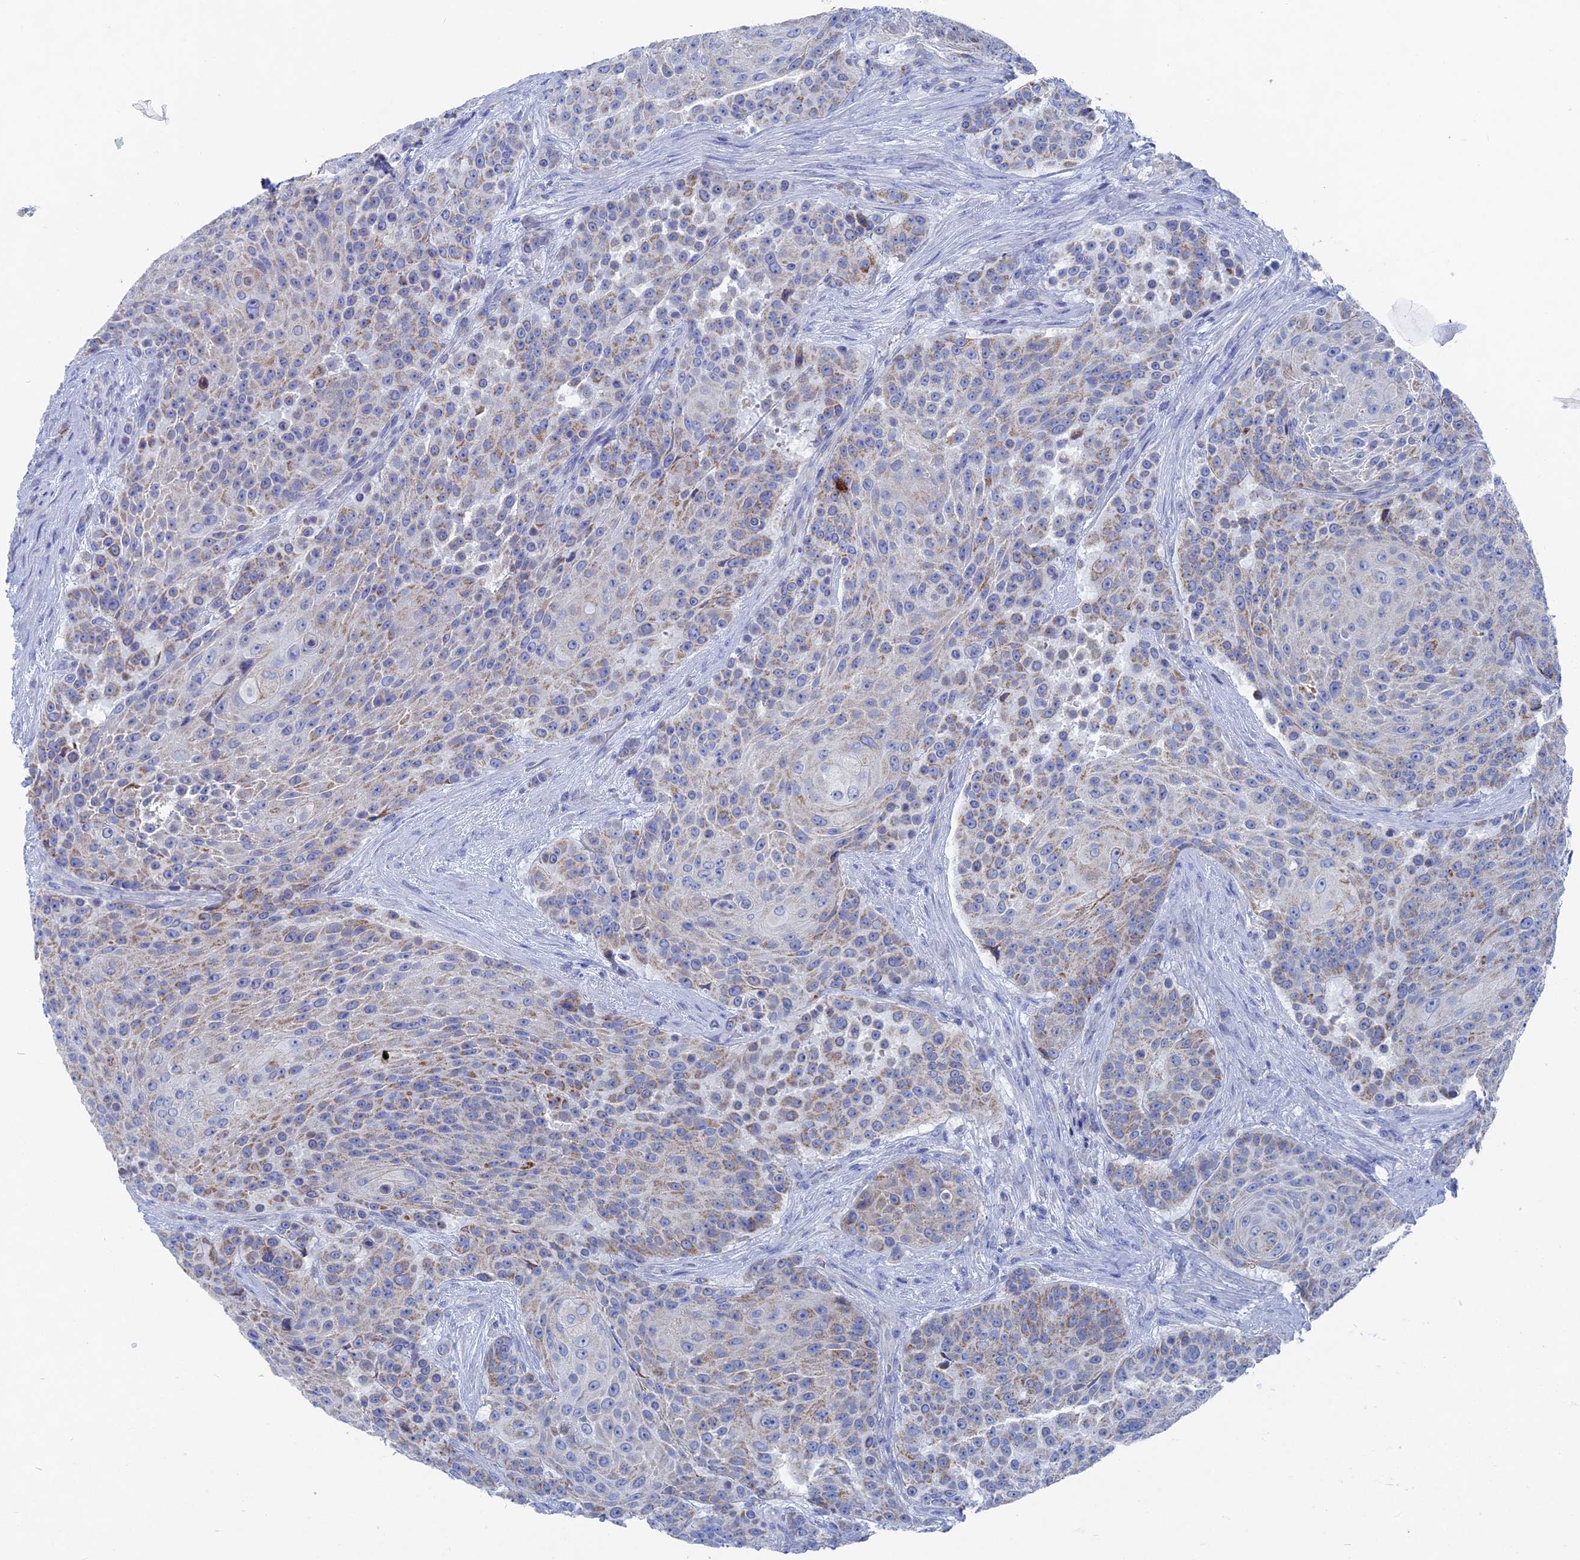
{"staining": {"intensity": "weak", "quantity": "25%-75%", "location": "cytoplasmic/membranous"}, "tissue": "urothelial cancer", "cell_type": "Tumor cells", "image_type": "cancer", "snomed": [{"axis": "morphology", "description": "Urothelial carcinoma, High grade"}, {"axis": "topography", "description": "Urinary bladder"}], "caption": "Human urothelial carcinoma (high-grade) stained with a brown dye reveals weak cytoplasmic/membranous positive positivity in approximately 25%-75% of tumor cells.", "gene": "HIGD1A", "patient": {"sex": "female", "age": 63}}